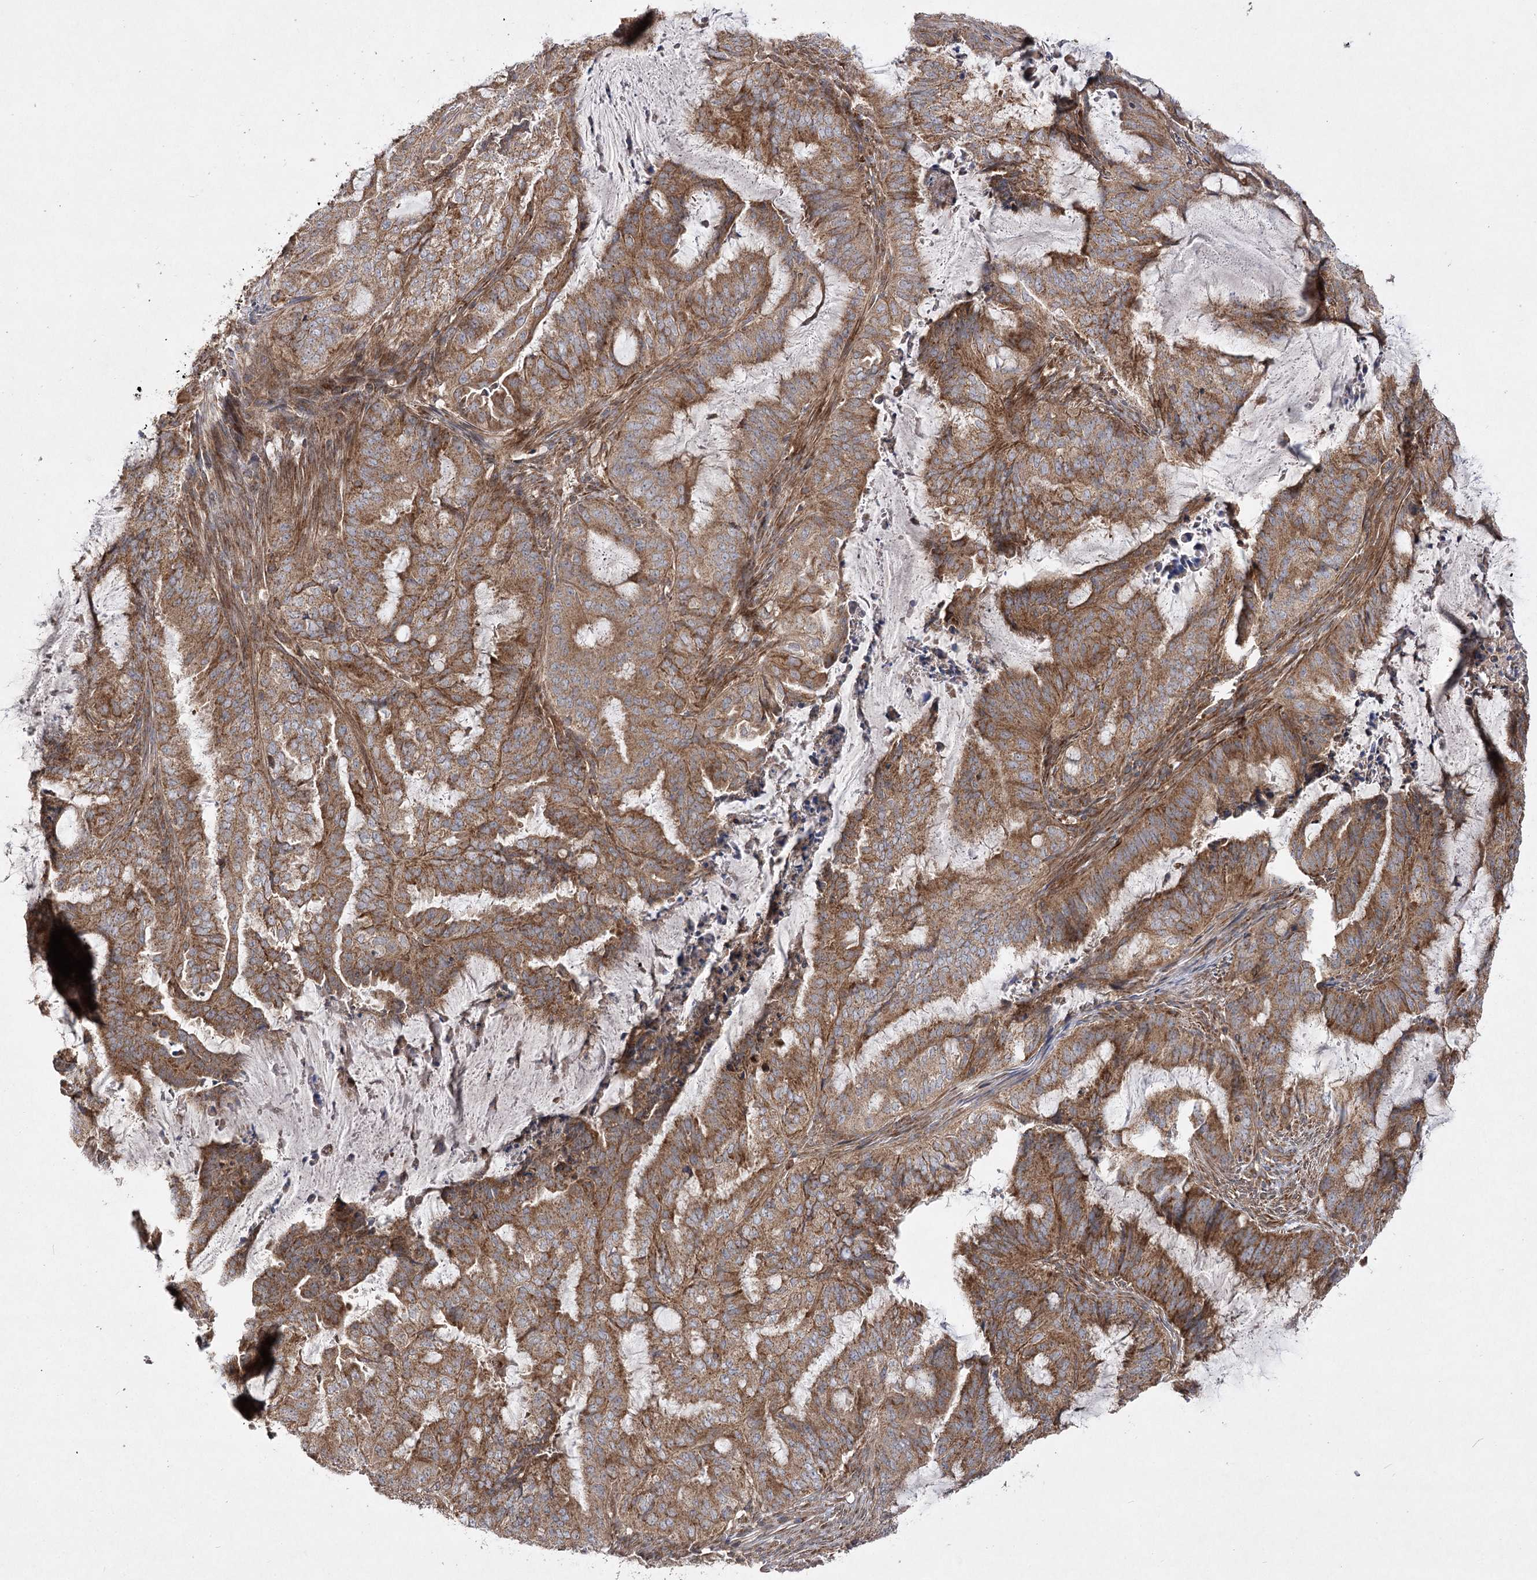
{"staining": {"intensity": "moderate", "quantity": ">75%", "location": "cytoplasmic/membranous"}, "tissue": "endometrial cancer", "cell_type": "Tumor cells", "image_type": "cancer", "snomed": [{"axis": "morphology", "description": "Adenocarcinoma, NOS"}, {"axis": "topography", "description": "Endometrium"}], "caption": "An immunohistochemistry (IHC) histopathology image of tumor tissue is shown. Protein staining in brown highlights moderate cytoplasmic/membranous positivity in endometrial cancer (adenocarcinoma) within tumor cells.", "gene": "DNAJC13", "patient": {"sex": "female", "age": 51}}